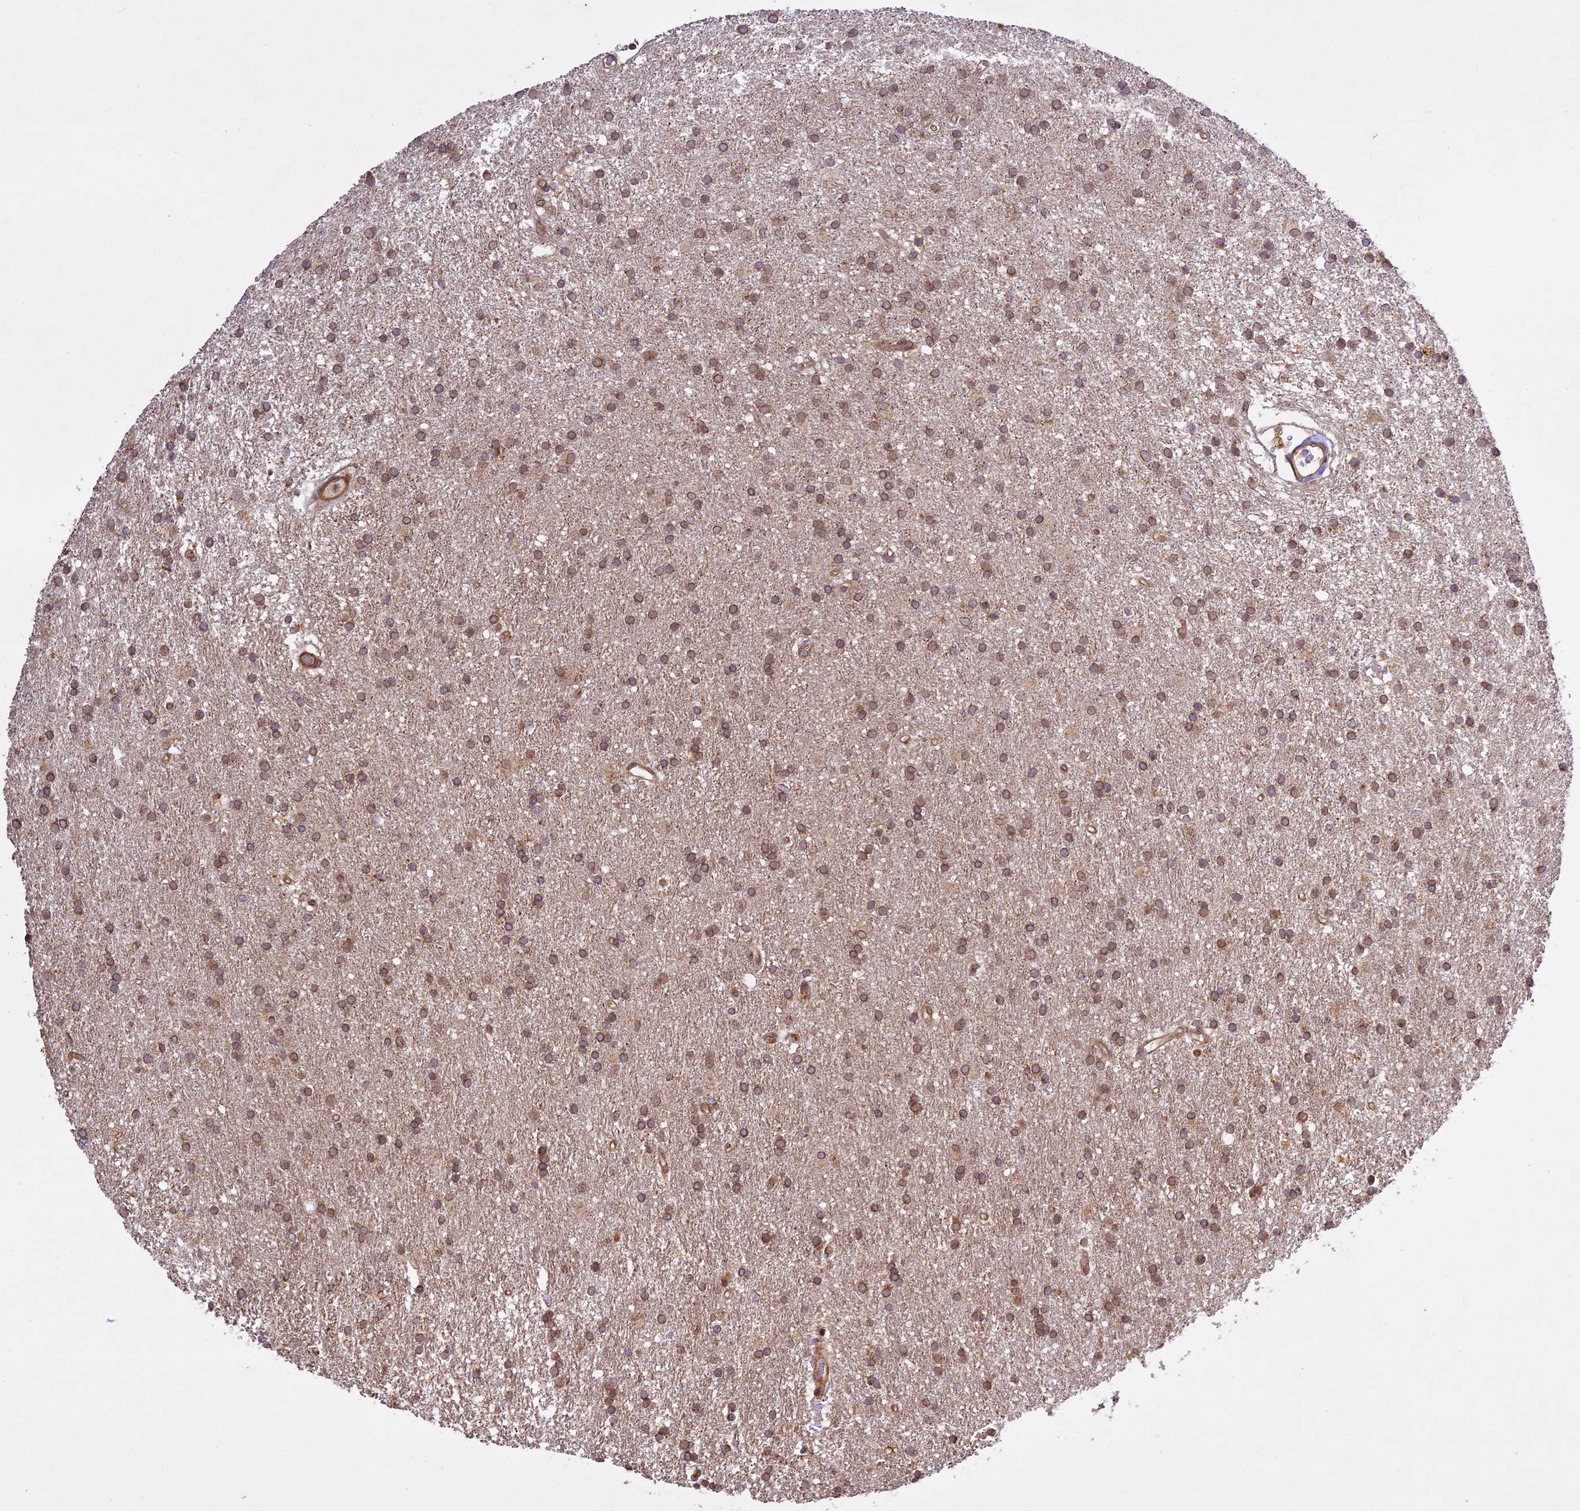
{"staining": {"intensity": "moderate", "quantity": ">75%", "location": "cytoplasmic/membranous"}, "tissue": "glioma", "cell_type": "Tumor cells", "image_type": "cancer", "snomed": [{"axis": "morphology", "description": "Glioma, malignant, High grade"}, {"axis": "topography", "description": "Brain"}], "caption": "A histopathology image of malignant glioma (high-grade) stained for a protein shows moderate cytoplasmic/membranous brown staining in tumor cells.", "gene": "DGKH", "patient": {"sex": "male", "age": 77}}